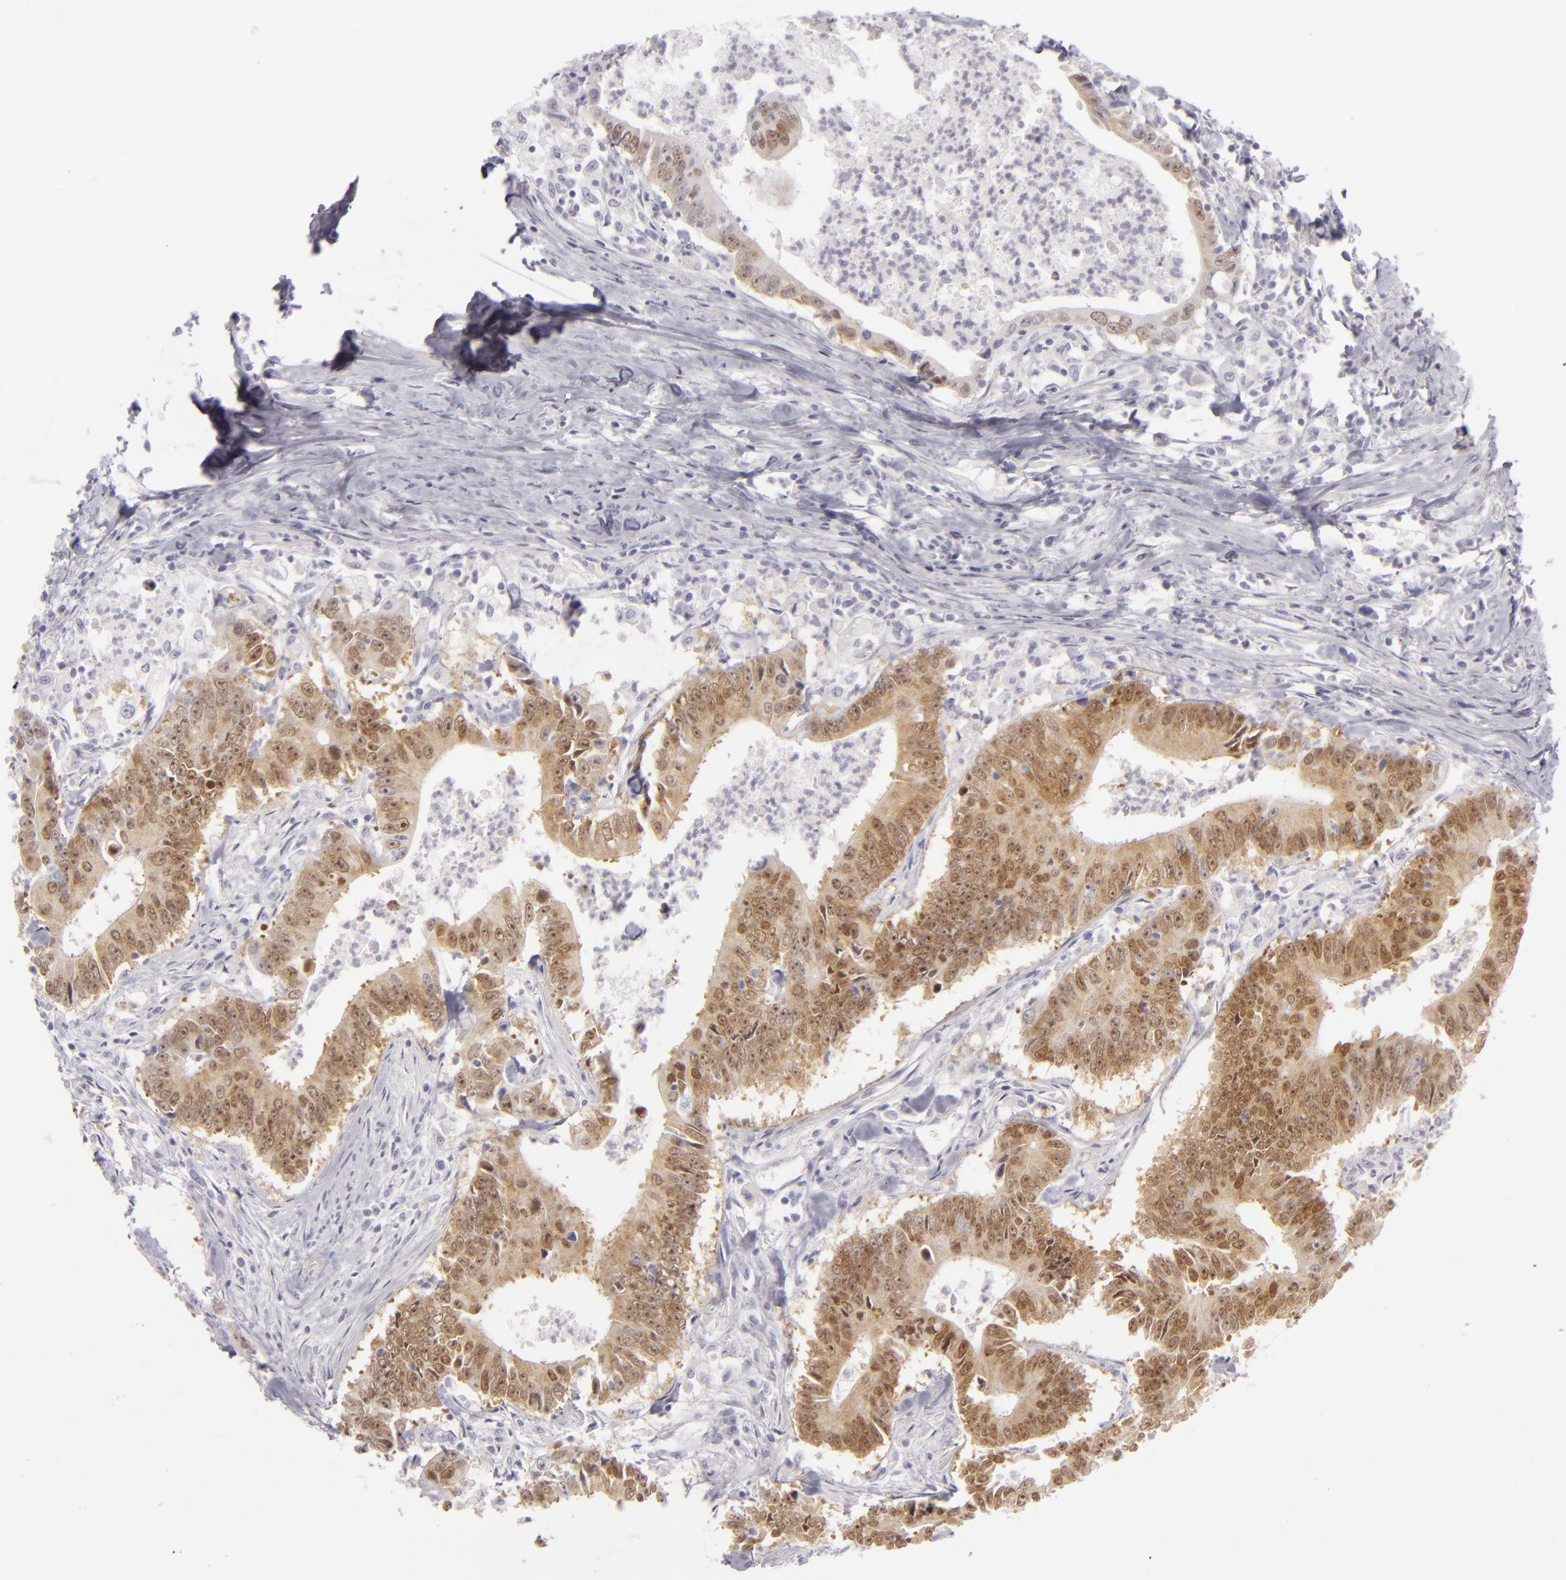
{"staining": {"intensity": "strong", "quantity": ">75%", "location": "cytoplasmic/membranous,nuclear"}, "tissue": "colorectal cancer", "cell_type": "Tumor cells", "image_type": "cancer", "snomed": [{"axis": "morphology", "description": "Adenocarcinoma, NOS"}, {"axis": "topography", "description": "Colon"}], "caption": "DAB immunohistochemical staining of adenocarcinoma (colorectal) displays strong cytoplasmic/membranous and nuclear protein staining in about >75% of tumor cells.", "gene": "CDX2", "patient": {"sex": "male", "age": 55}}